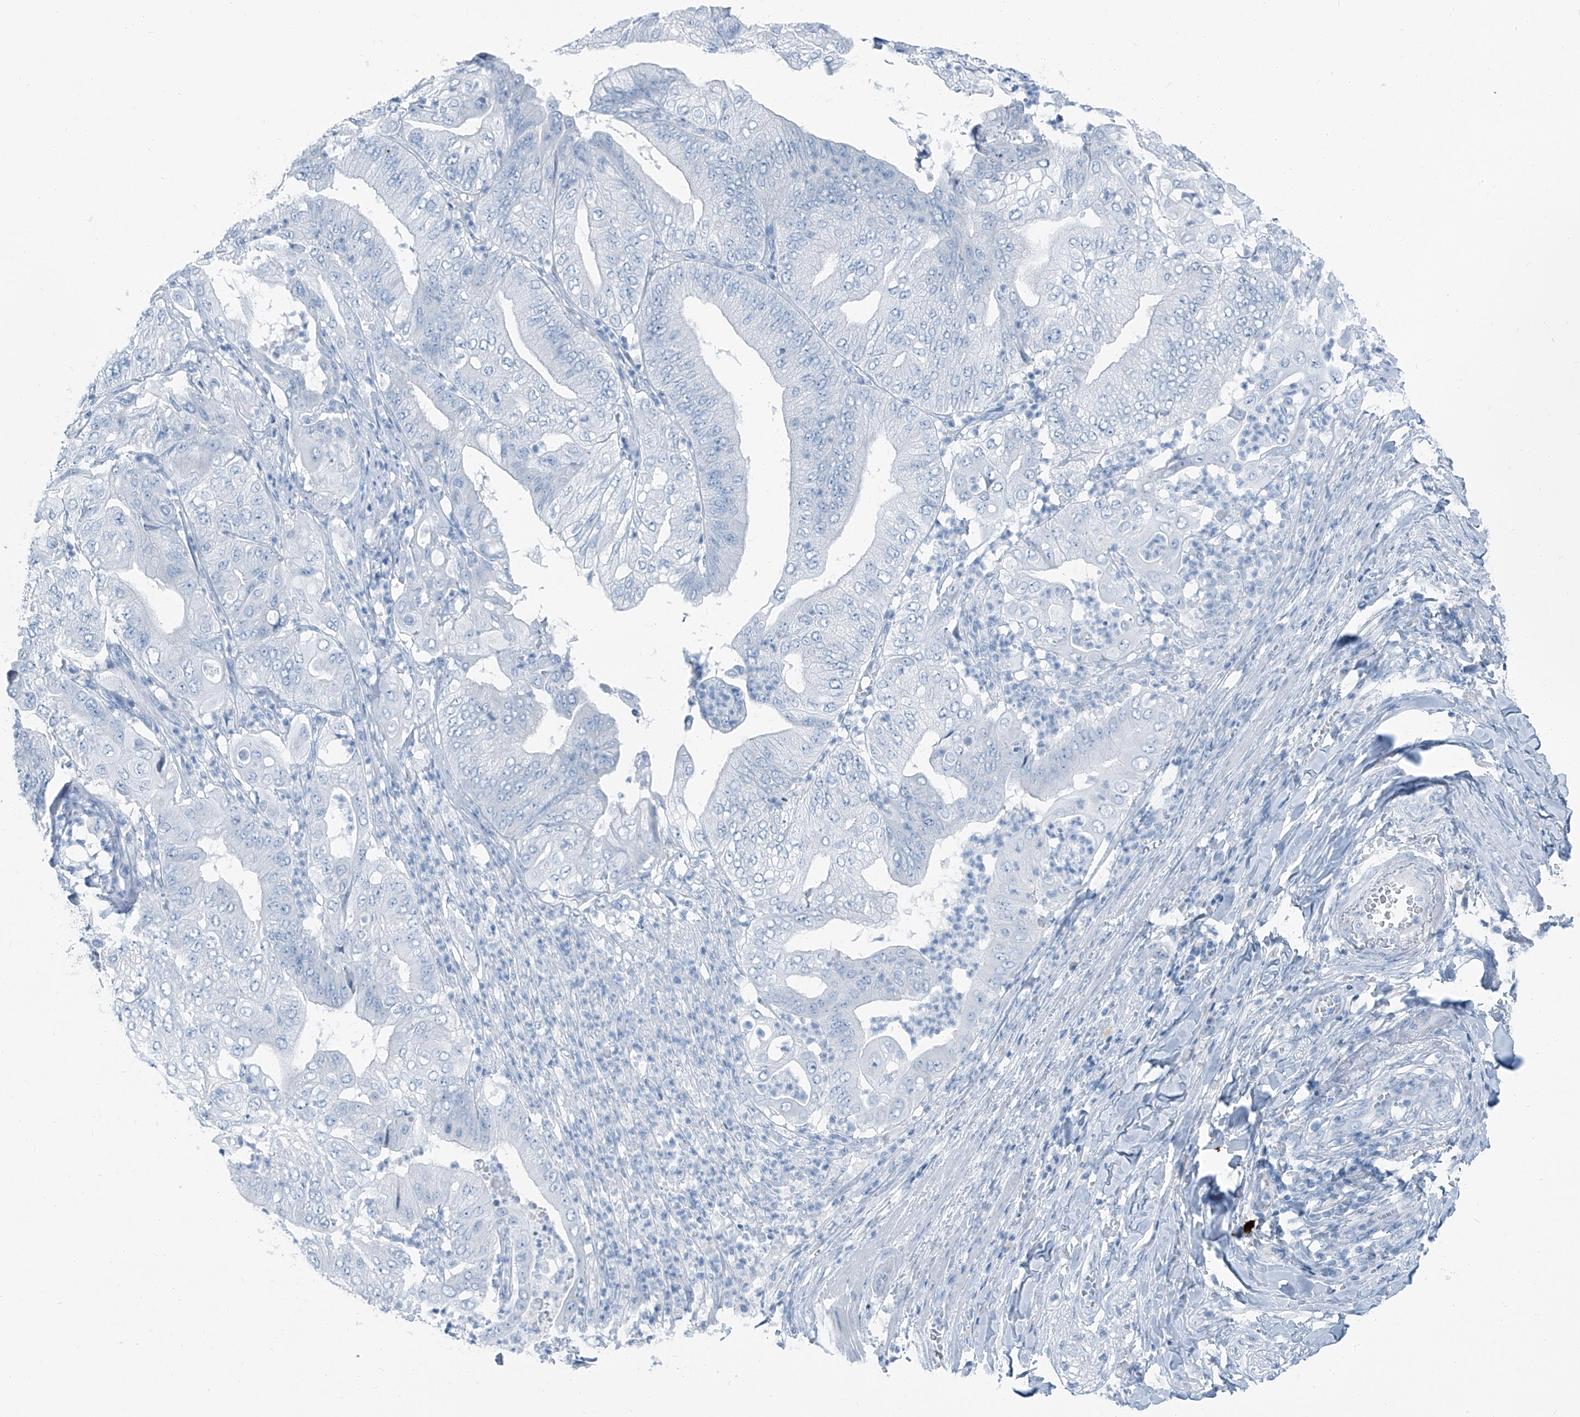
{"staining": {"intensity": "negative", "quantity": "none", "location": "none"}, "tissue": "pancreatic cancer", "cell_type": "Tumor cells", "image_type": "cancer", "snomed": [{"axis": "morphology", "description": "Adenocarcinoma, NOS"}, {"axis": "topography", "description": "Pancreas"}], "caption": "Immunohistochemical staining of adenocarcinoma (pancreatic) shows no significant positivity in tumor cells.", "gene": "RGN", "patient": {"sex": "female", "age": 77}}